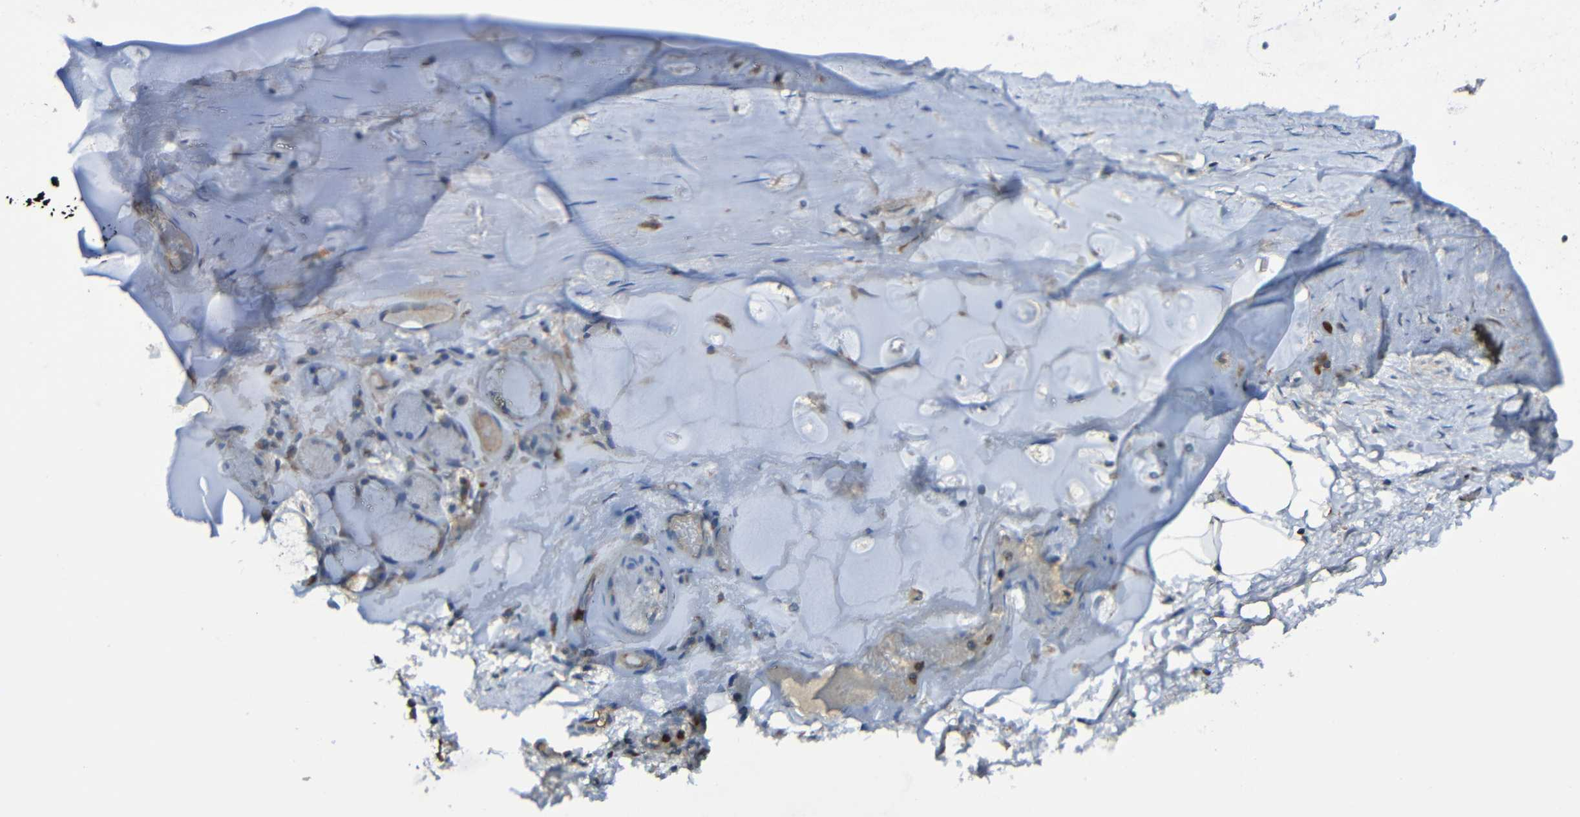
{"staining": {"intensity": "negative", "quantity": "none", "location": "none"}, "tissue": "adipose tissue", "cell_type": "Adipocytes", "image_type": "normal", "snomed": [{"axis": "morphology", "description": "Normal tissue, NOS"}, {"axis": "topography", "description": "Cartilage tissue"}, {"axis": "topography", "description": "Bronchus"}], "caption": "High power microscopy photomicrograph of an immunohistochemistry micrograph of benign adipose tissue, revealing no significant expression in adipocytes.", "gene": "ADAM15", "patient": {"sex": "female", "age": 73}}